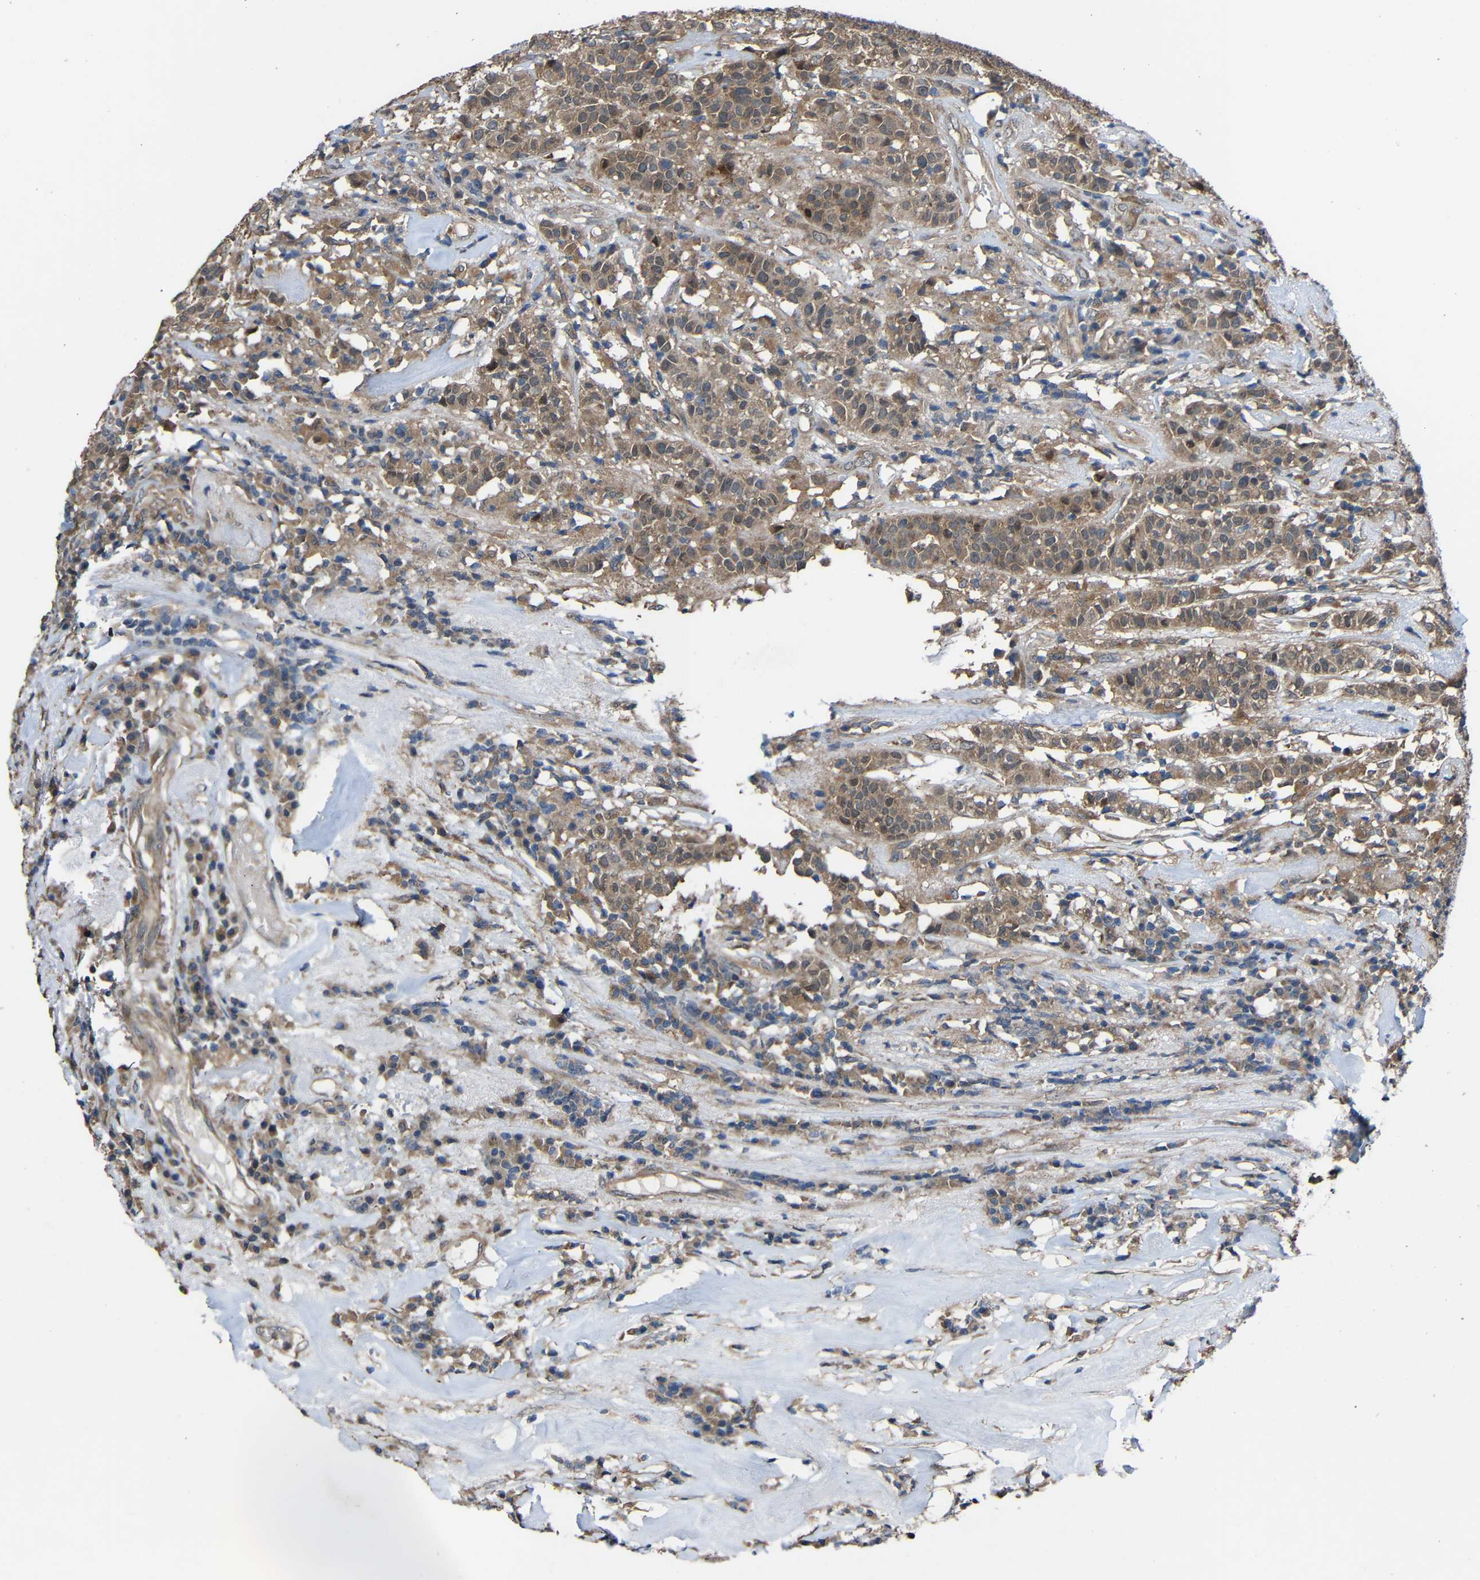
{"staining": {"intensity": "moderate", "quantity": ">75%", "location": "cytoplasmic/membranous"}, "tissue": "head and neck cancer", "cell_type": "Tumor cells", "image_type": "cancer", "snomed": [{"axis": "morphology", "description": "Adenocarcinoma, NOS"}, {"axis": "topography", "description": "Salivary gland"}, {"axis": "topography", "description": "Head-Neck"}], "caption": "IHC histopathology image of human head and neck cancer stained for a protein (brown), which exhibits medium levels of moderate cytoplasmic/membranous staining in about >75% of tumor cells.", "gene": "CHST9", "patient": {"sex": "female", "age": 65}}